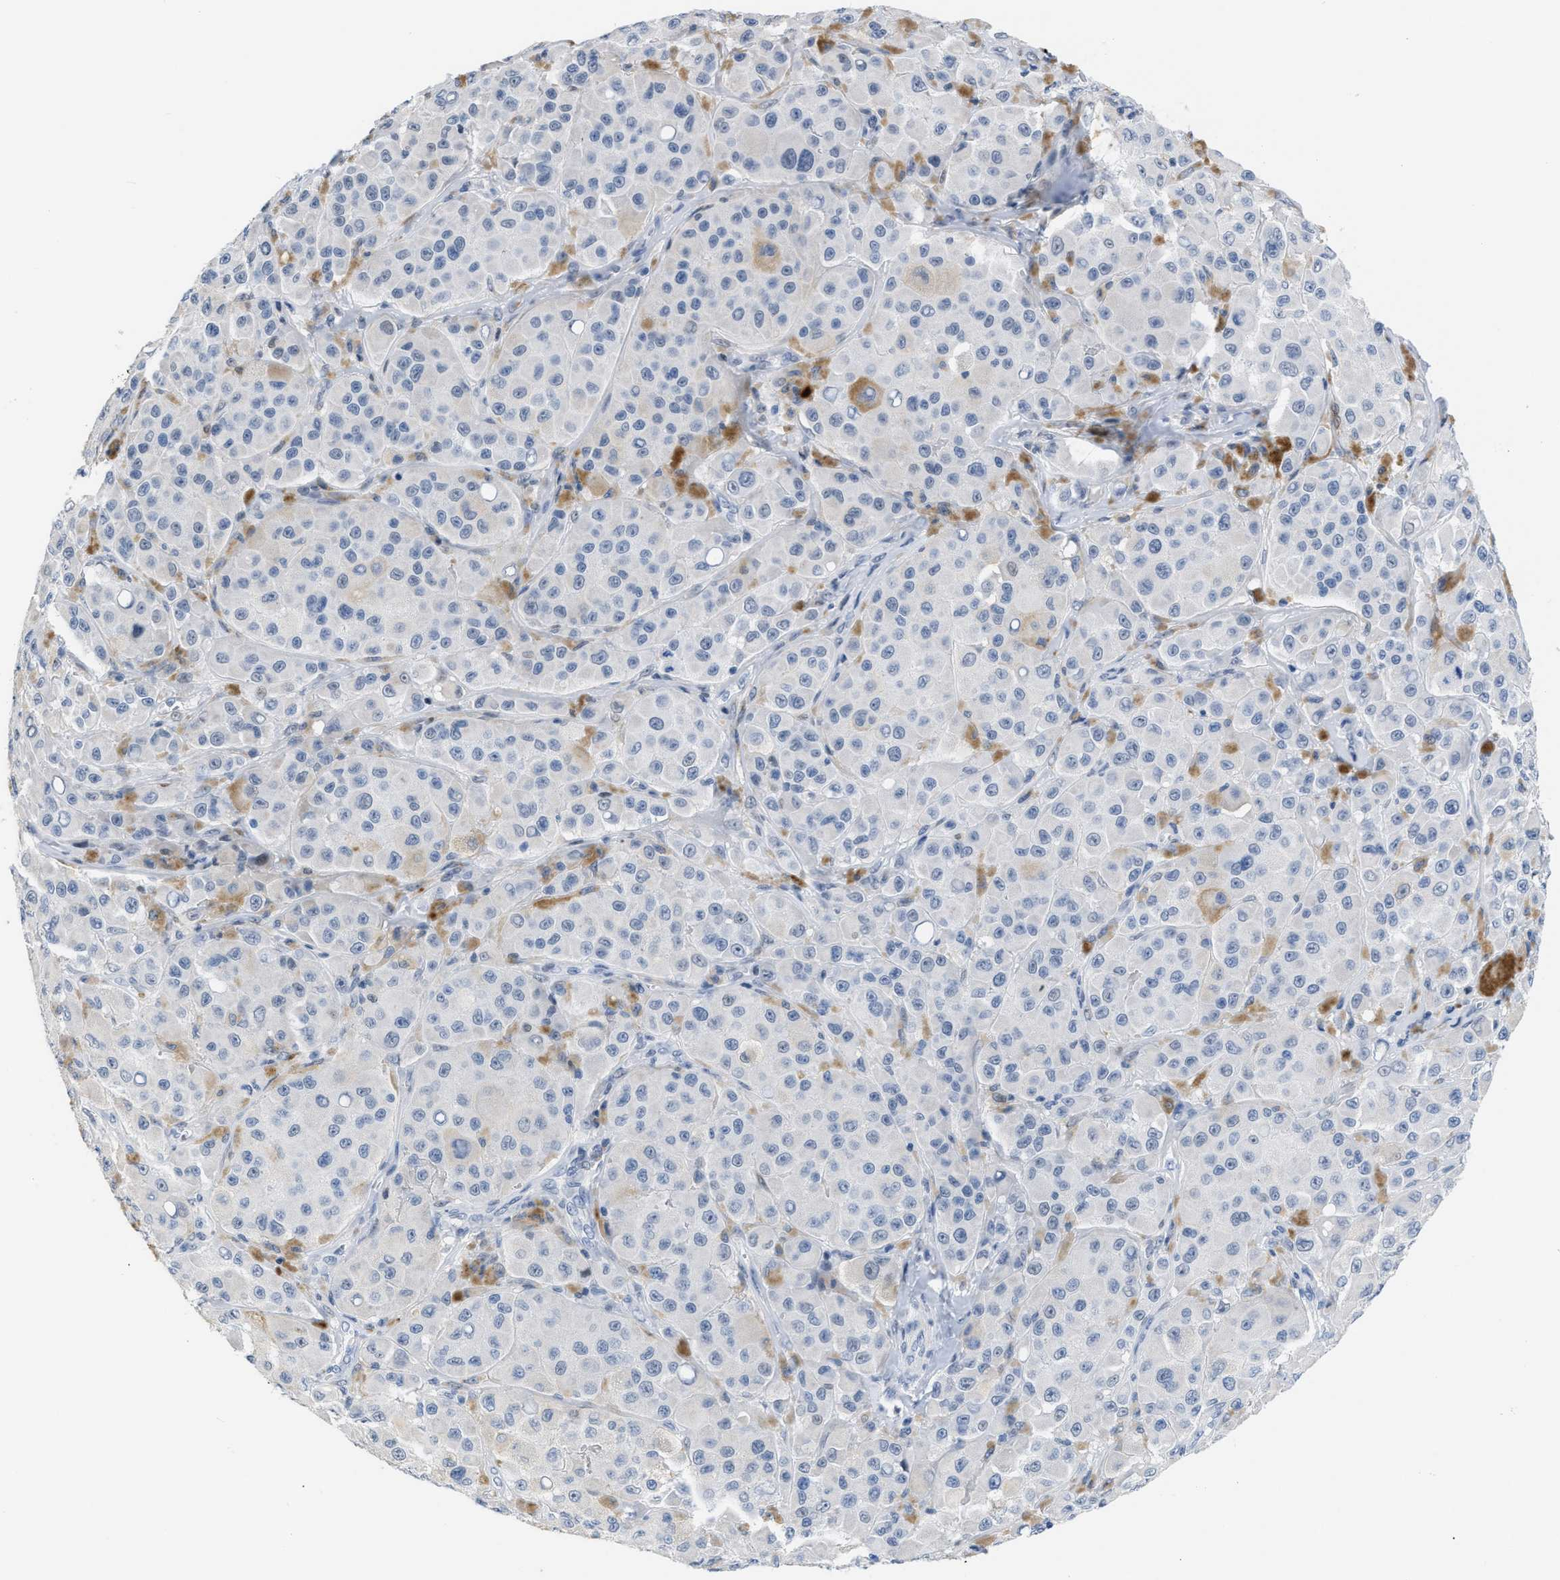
{"staining": {"intensity": "negative", "quantity": "none", "location": "none"}, "tissue": "melanoma", "cell_type": "Tumor cells", "image_type": "cancer", "snomed": [{"axis": "morphology", "description": "Malignant melanoma, NOS"}, {"axis": "topography", "description": "Skin"}], "caption": "This photomicrograph is of melanoma stained with immunohistochemistry to label a protein in brown with the nuclei are counter-stained blue. There is no staining in tumor cells. The staining was performed using DAB to visualize the protein expression in brown, while the nuclei were stained in blue with hematoxylin (Magnification: 20x).", "gene": "BOLL", "patient": {"sex": "male", "age": 84}}